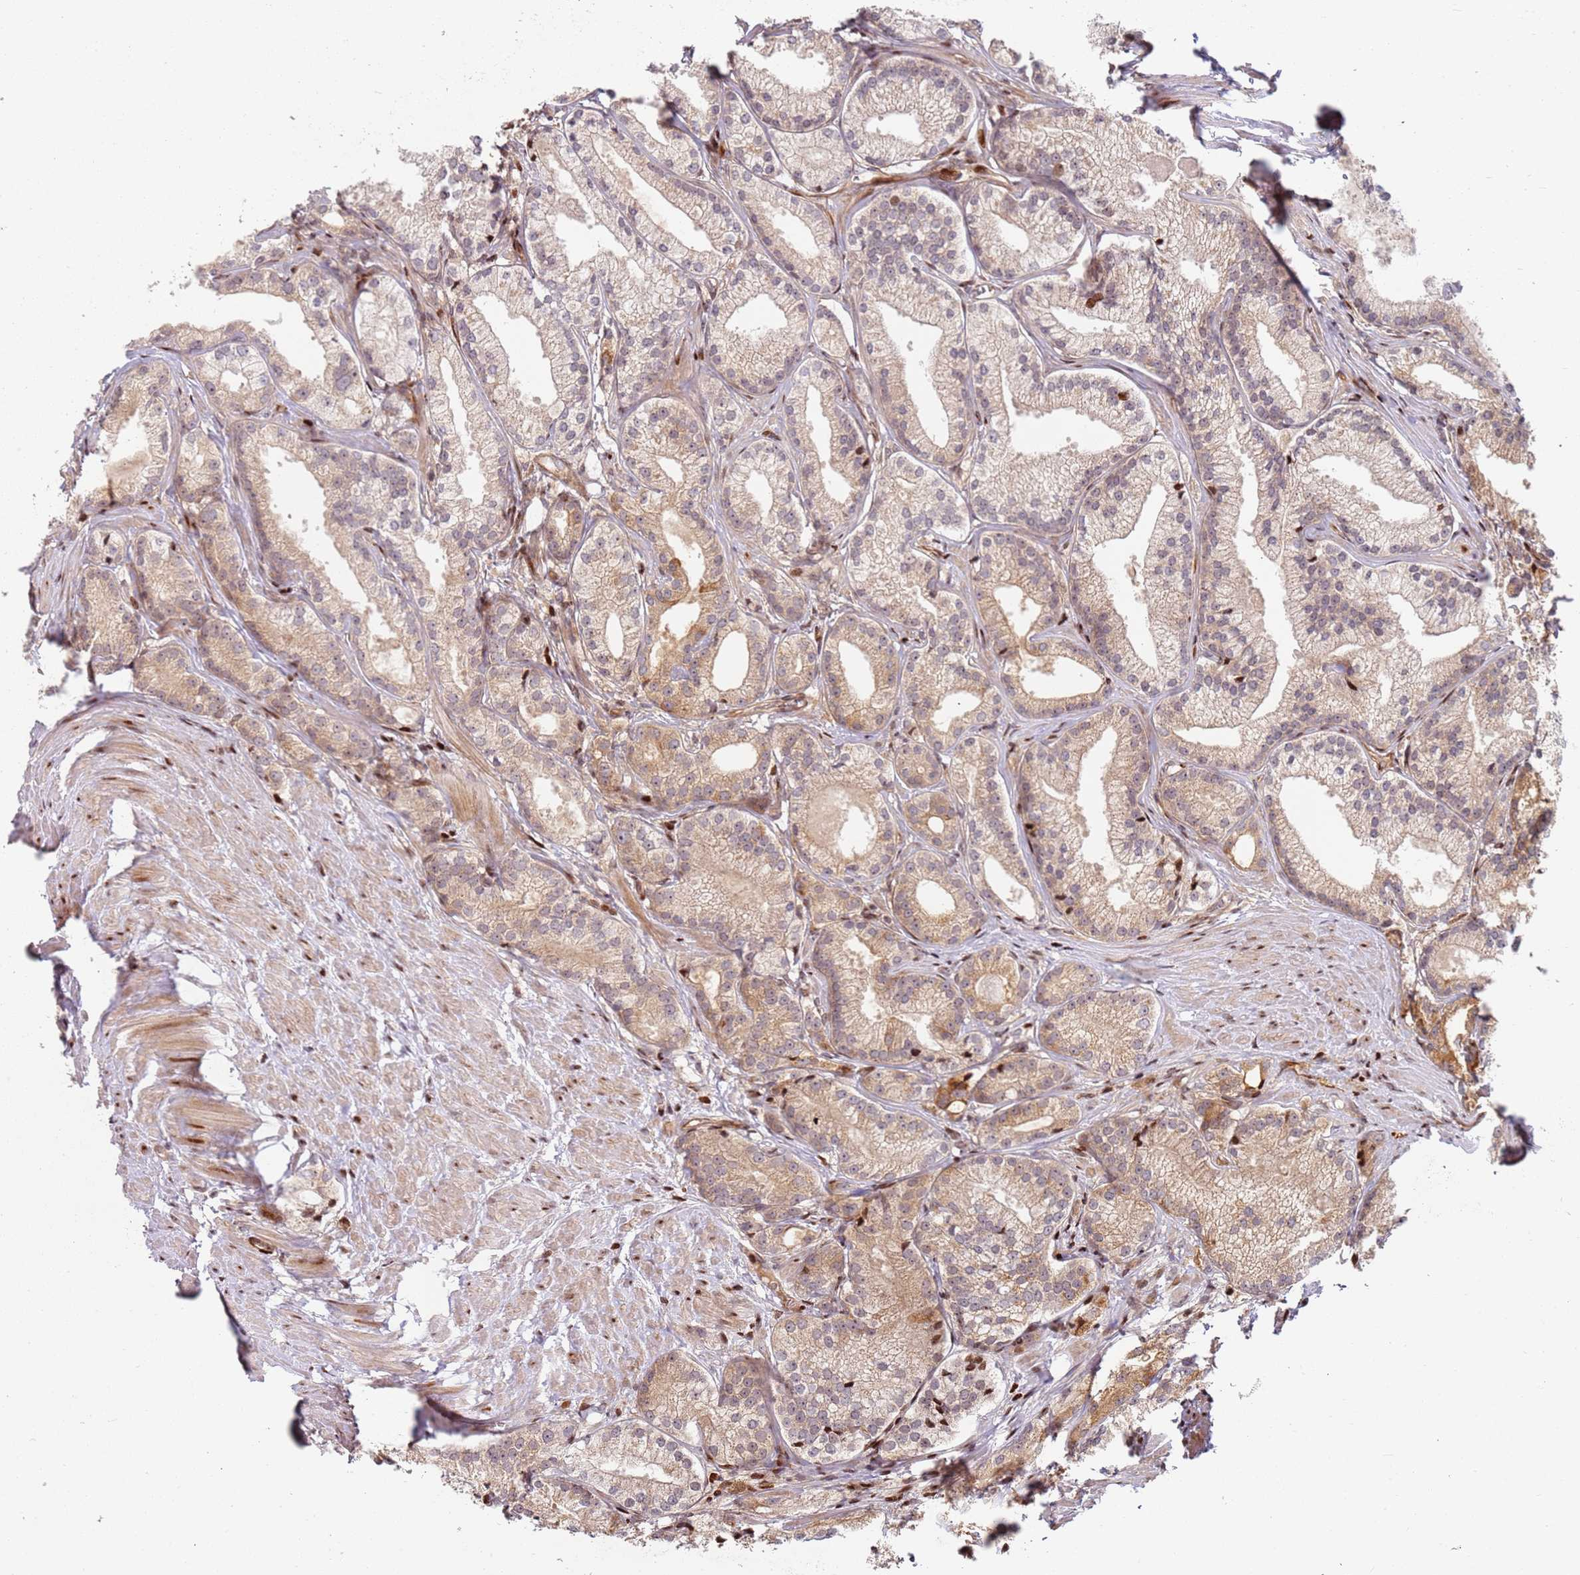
{"staining": {"intensity": "weak", "quantity": ">75%", "location": "cytoplasmic/membranous"}, "tissue": "prostate cancer", "cell_type": "Tumor cells", "image_type": "cancer", "snomed": [{"axis": "morphology", "description": "Adenocarcinoma, Low grade"}, {"axis": "topography", "description": "Prostate"}], "caption": "Prostate cancer stained for a protein shows weak cytoplasmic/membranous positivity in tumor cells.", "gene": "TMEM233", "patient": {"sex": "male", "age": 57}}